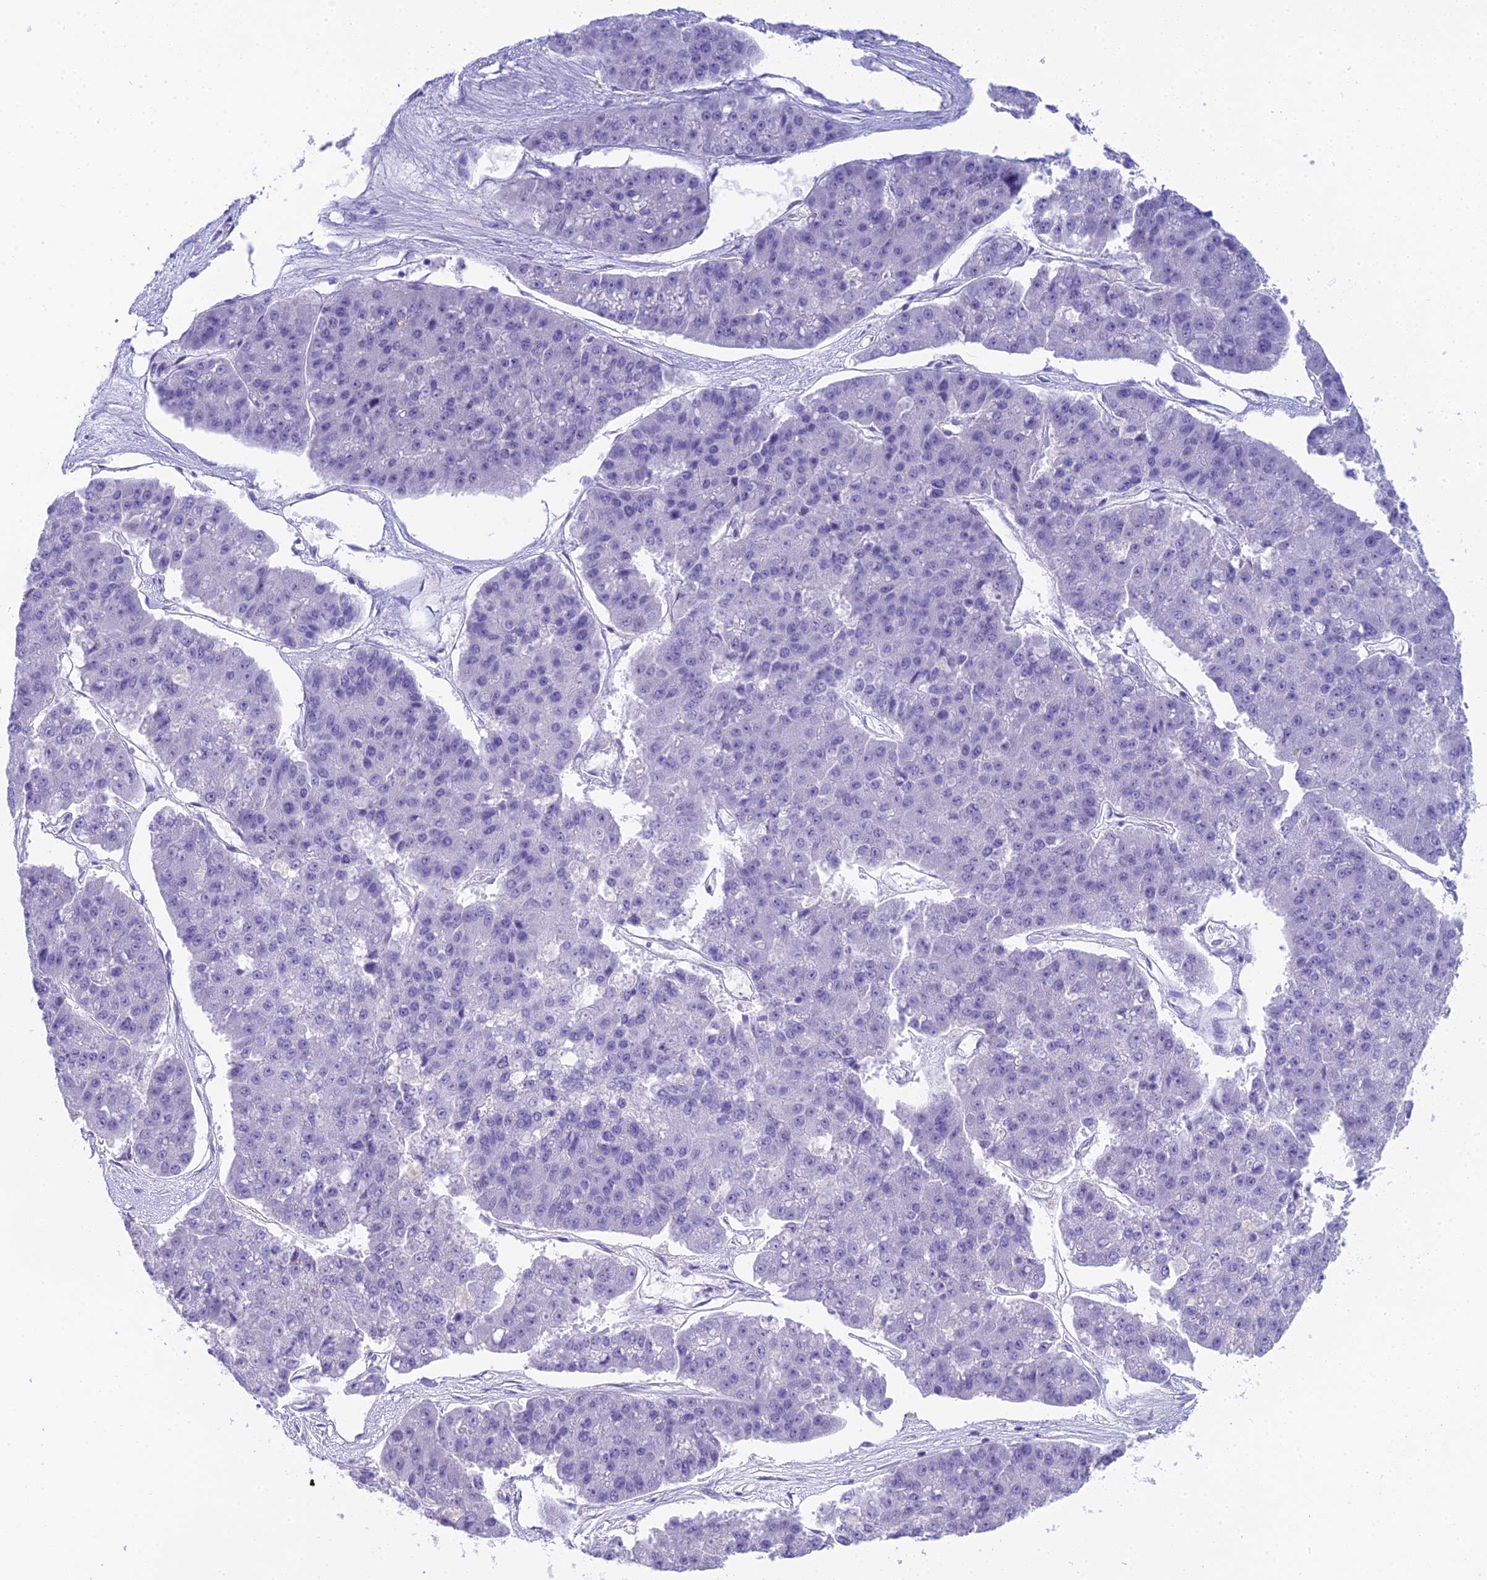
{"staining": {"intensity": "negative", "quantity": "none", "location": "none"}, "tissue": "pancreatic cancer", "cell_type": "Tumor cells", "image_type": "cancer", "snomed": [{"axis": "morphology", "description": "Adenocarcinoma, NOS"}, {"axis": "topography", "description": "Pancreas"}], "caption": "An immunohistochemistry (IHC) photomicrograph of pancreatic adenocarcinoma is shown. There is no staining in tumor cells of pancreatic adenocarcinoma.", "gene": "UNC80", "patient": {"sex": "male", "age": 50}}